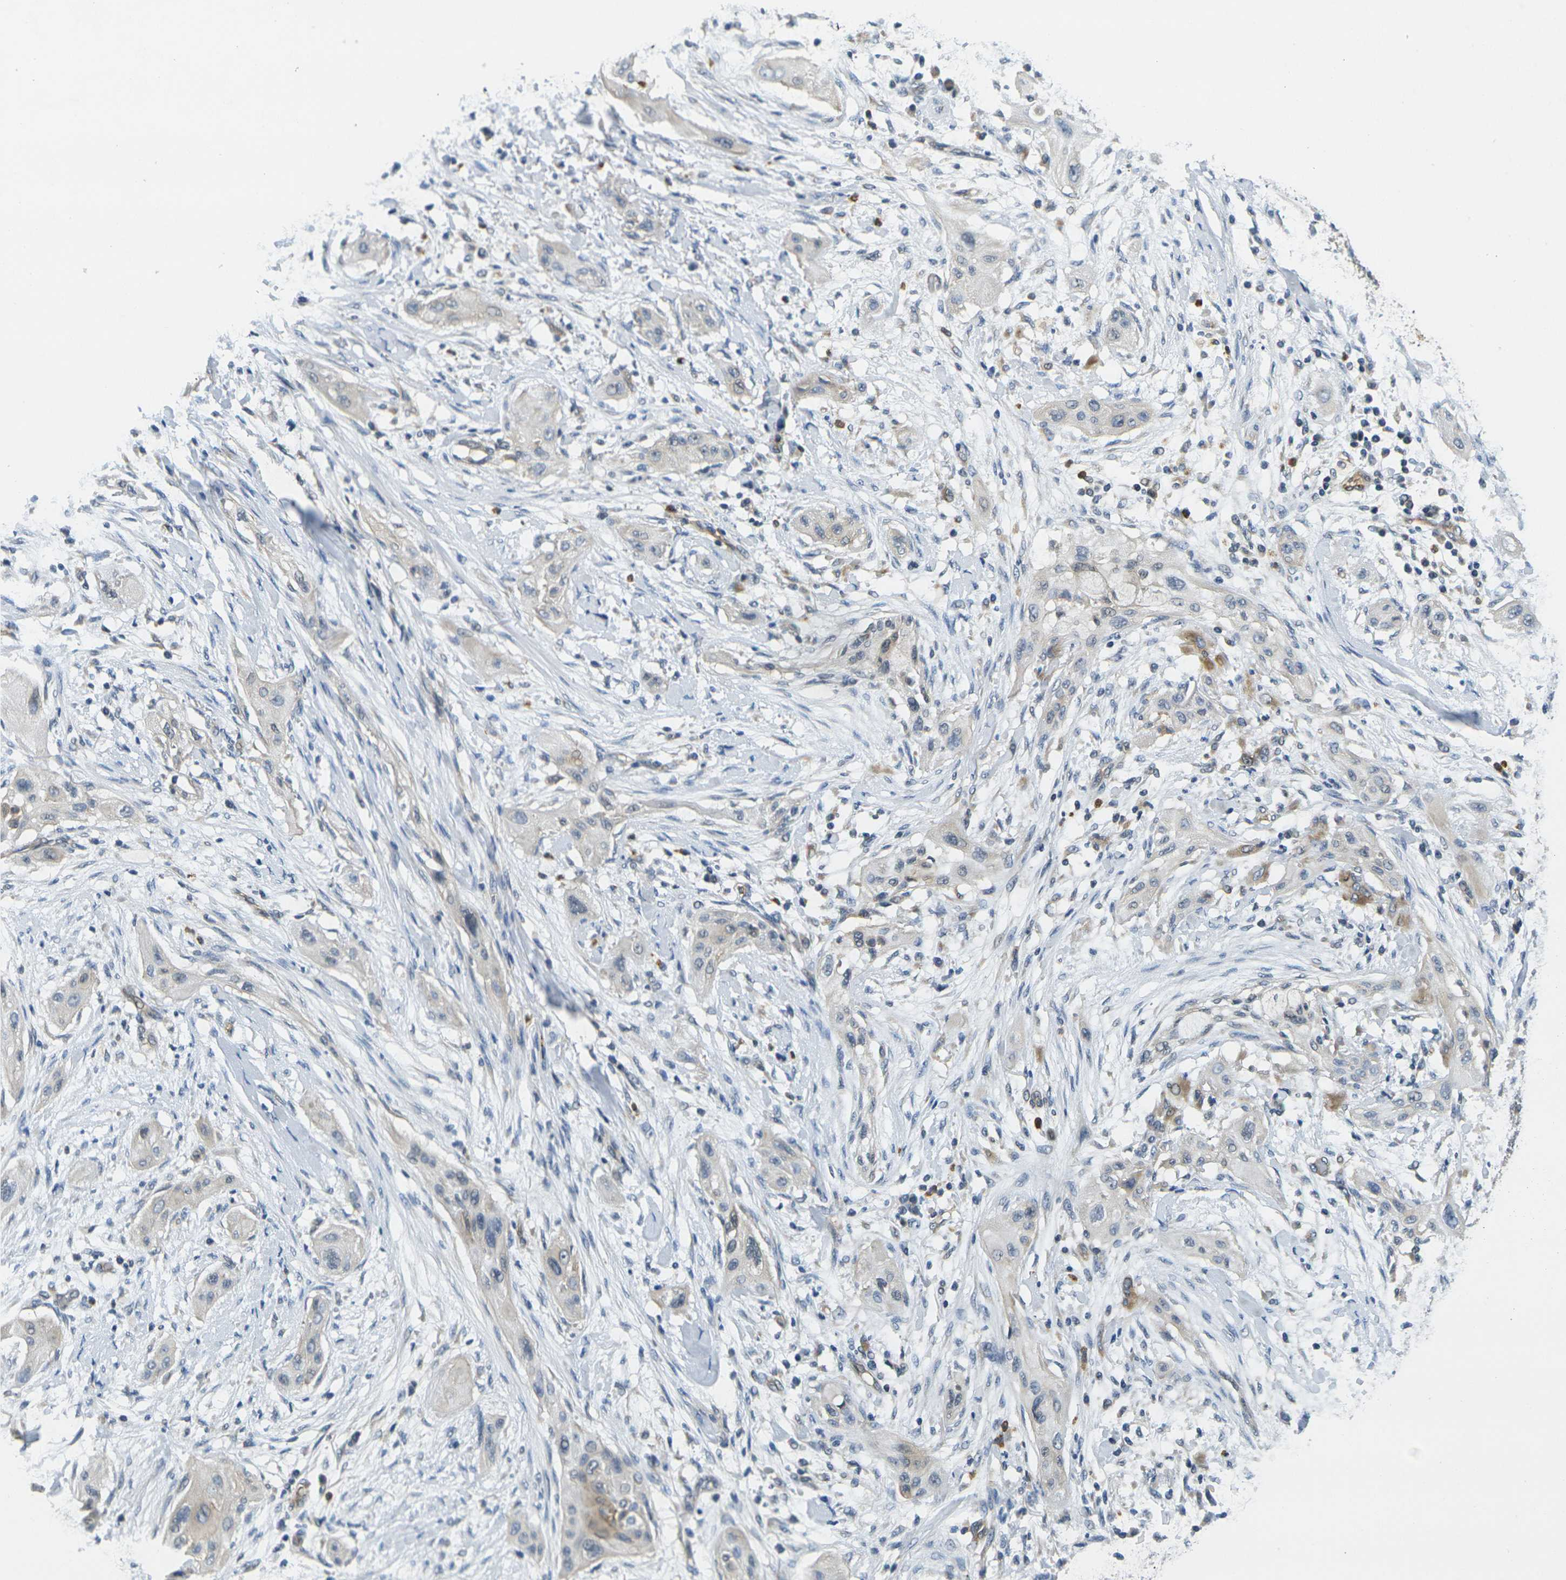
{"staining": {"intensity": "negative", "quantity": "none", "location": "none"}, "tissue": "lung cancer", "cell_type": "Tumor cells", "image_type": "cancer", "snomed": [{"axis": "morphology", "description": "Squamous cell carcinoma, NOS"}, {"axis": "topography", "description": "Lung"}], "caption": "Protein analysis of lung cancer exhibits no significant positivity in tumor cells.", "gene": "MINAR2", "patient": {"sex": "female", "age": 47}}